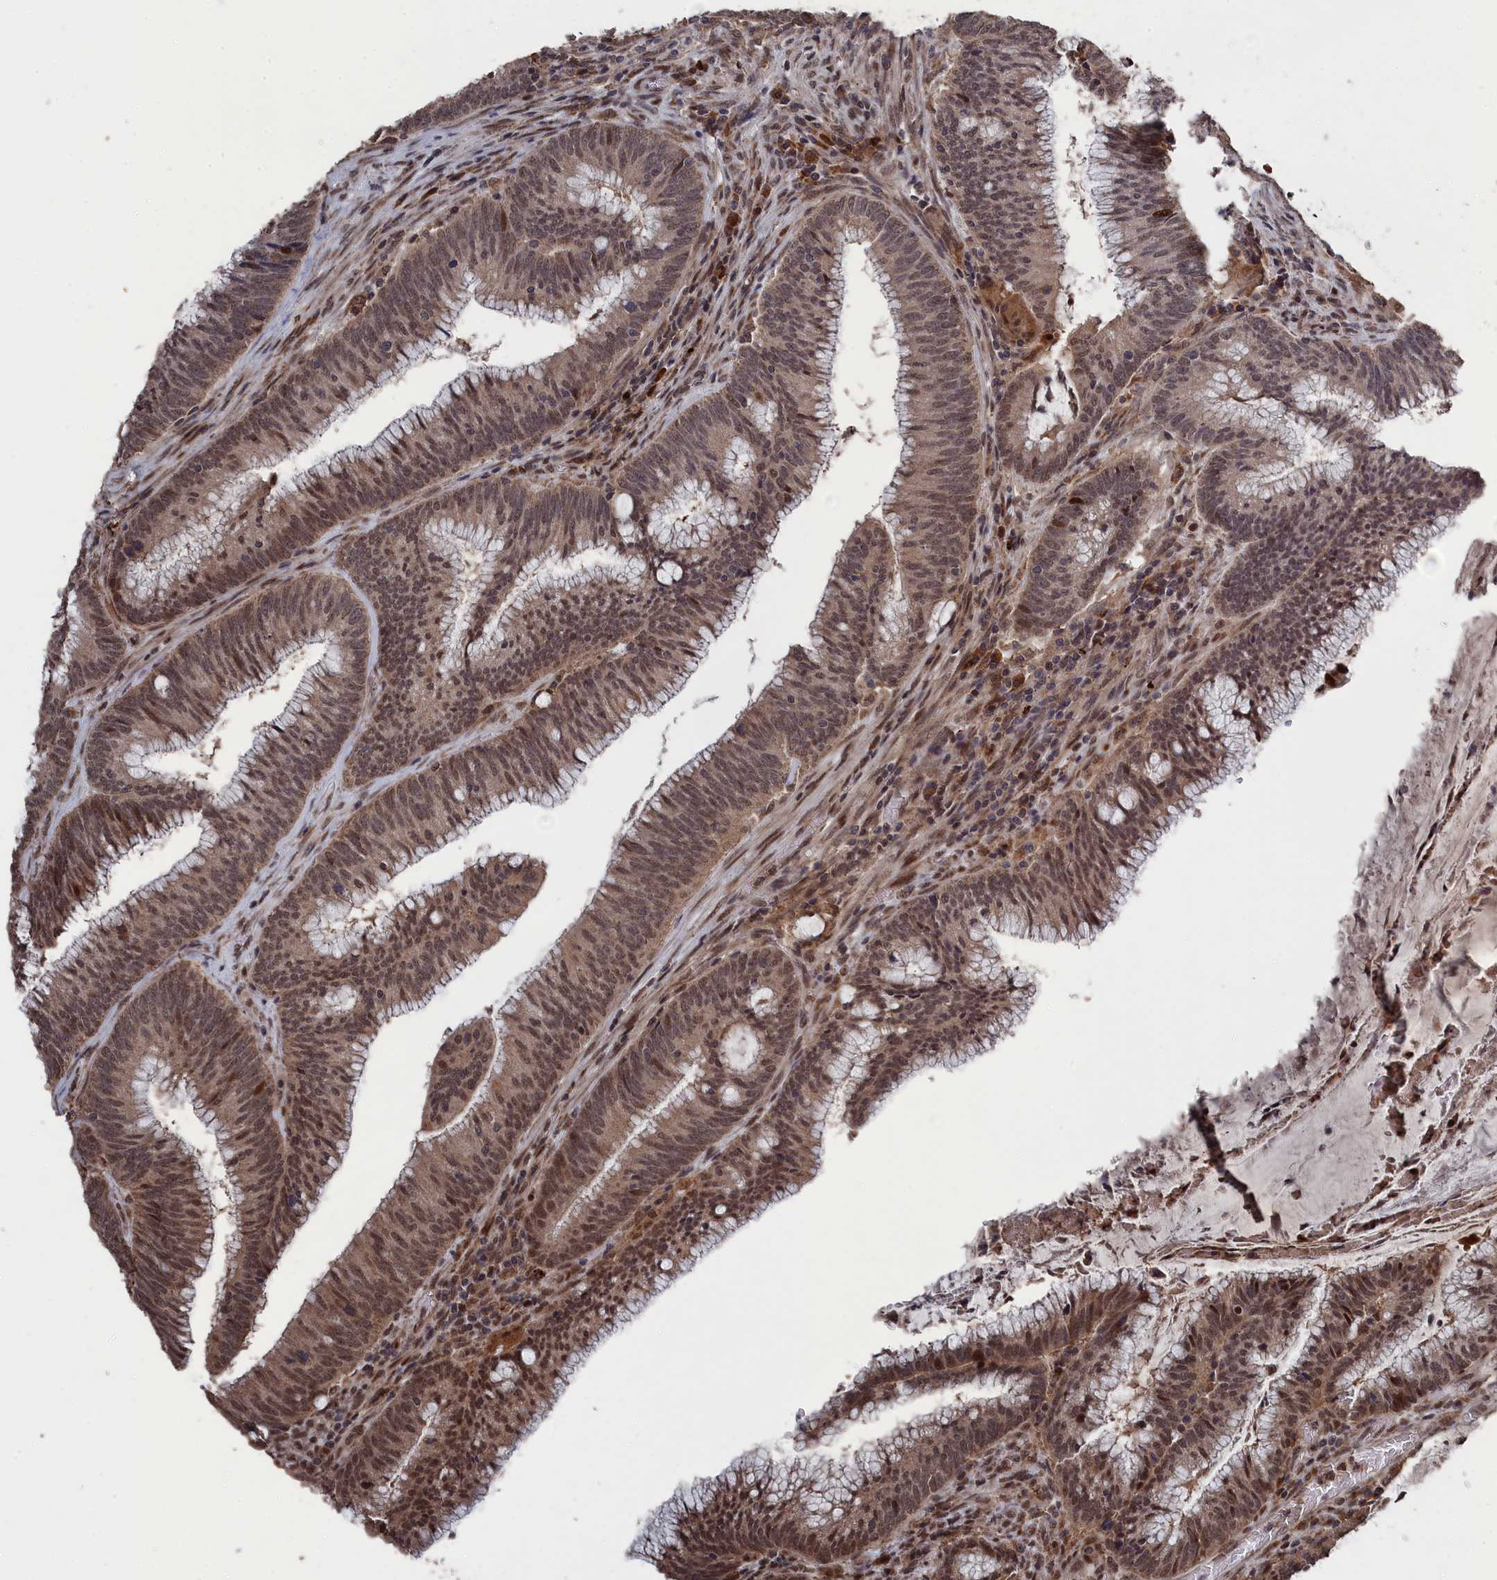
{"staining": {"intensity": "moderate", "quantity": ">75%", "location": "cytoplasmic/membranous,nuclear"}, "tissue": "colorectal cancer", "cell_type": "Tumor cells", "image_type": "cancer", "snomed": [{"axis": "morphology", "description": "Adenocarcinoma, NOS"}, {"axis": "topography", "description": "Rectum"}], "caption": "Human colorectal cancer stained for a protein (brown) demonstrates moderate cytoplasmic/membranous and nuclear positive positivity in about >75% of tumor cells.", "gene": "CEACAM21", "patient": {"sex": "female", "age": 77}}